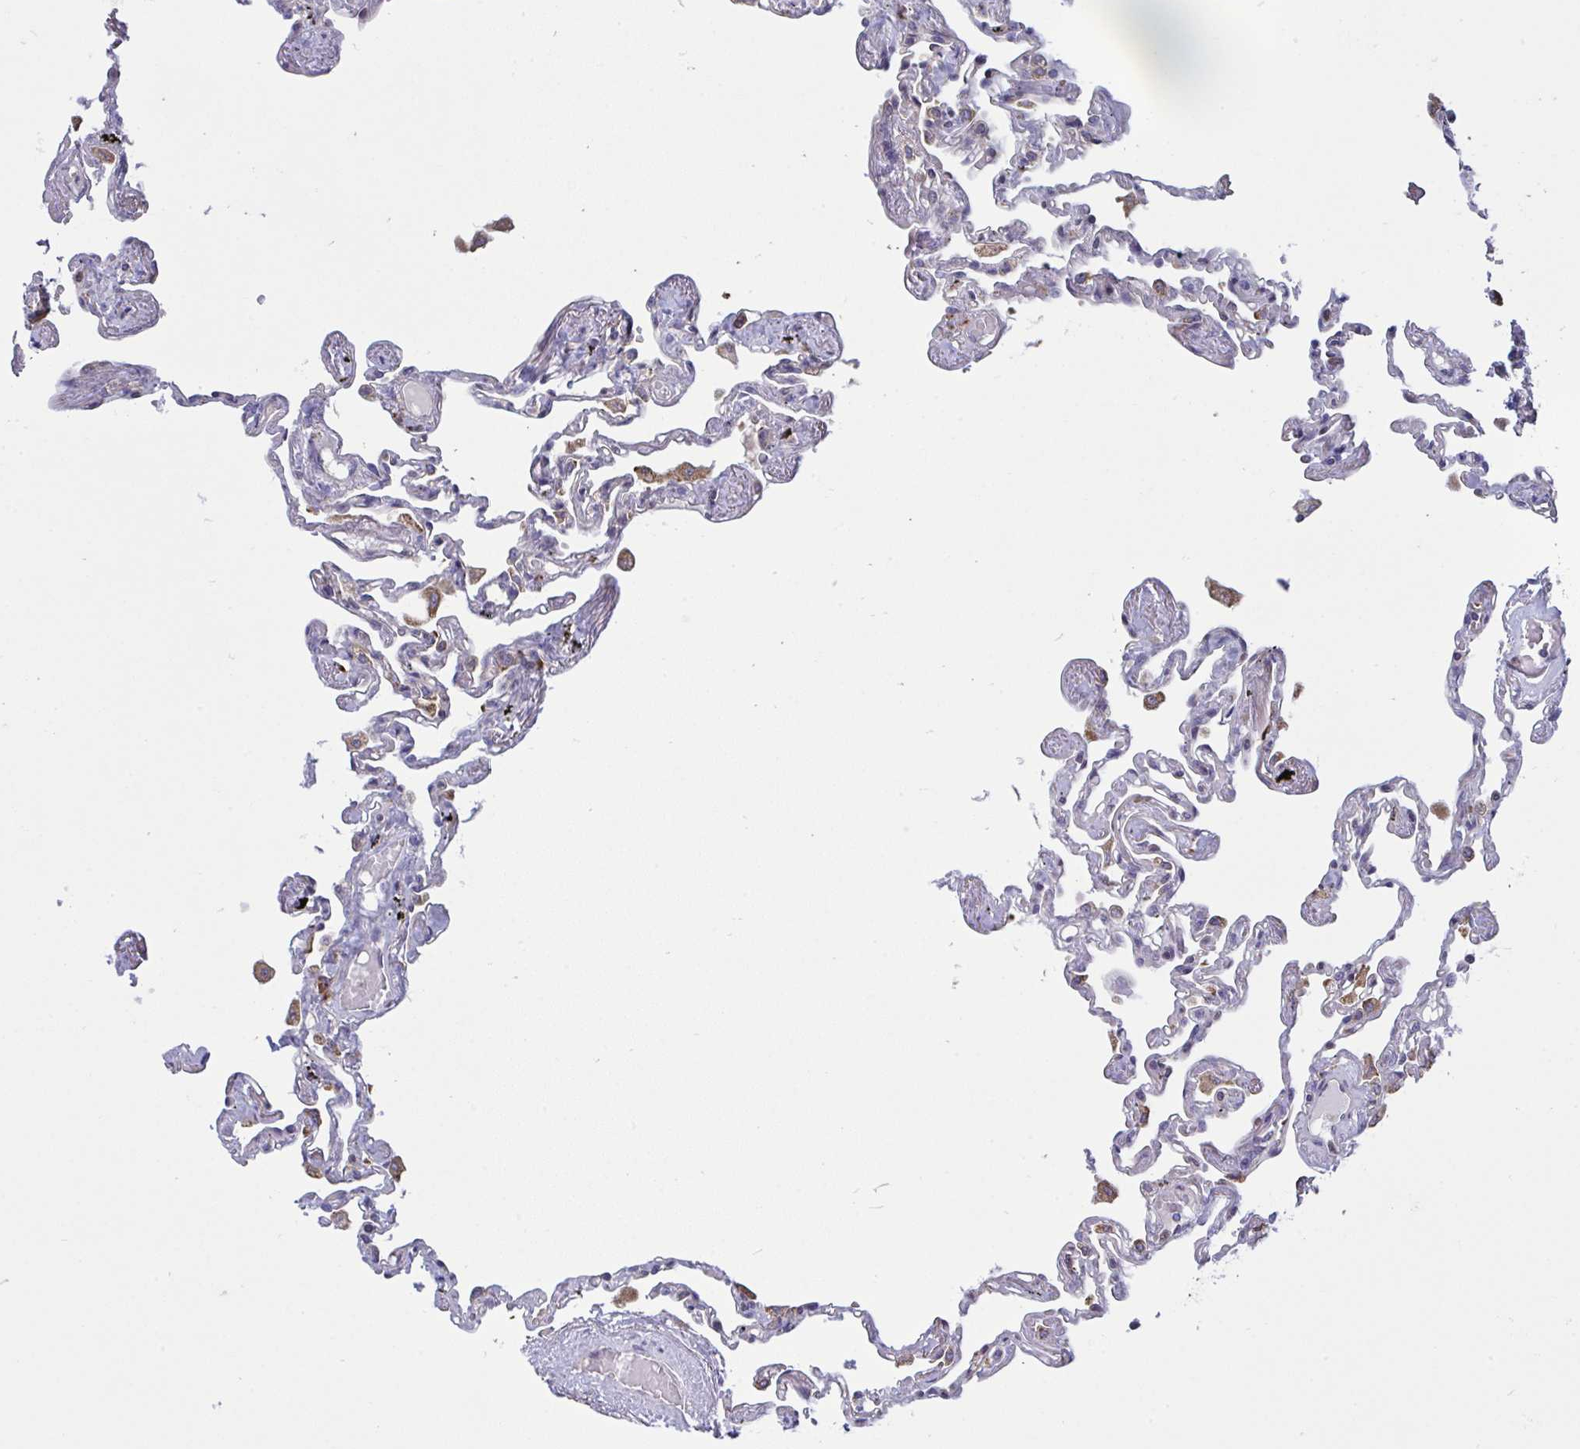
{"staining": {"intensity": "moderate", "quantity": "<25%", "location": "cytoplasmic/membranous"}, "tissue": "lung", "cell_type": "Alveolar cells", "image_type": "normal", "snomed": [{"axis": "morphology", "description": "Normal tissue, NOS"}, {"axis": "topography", "description": "Lung"}], "caption": "IHC photomicrograph of benign human lung stained for a protein (brown), which demonstrates low levels of moderate cytoplasmic/membranous expression in about <25% of alveolar cells.", "gene": "MYMK", "patient": {"sex": "female", "age": 67}}